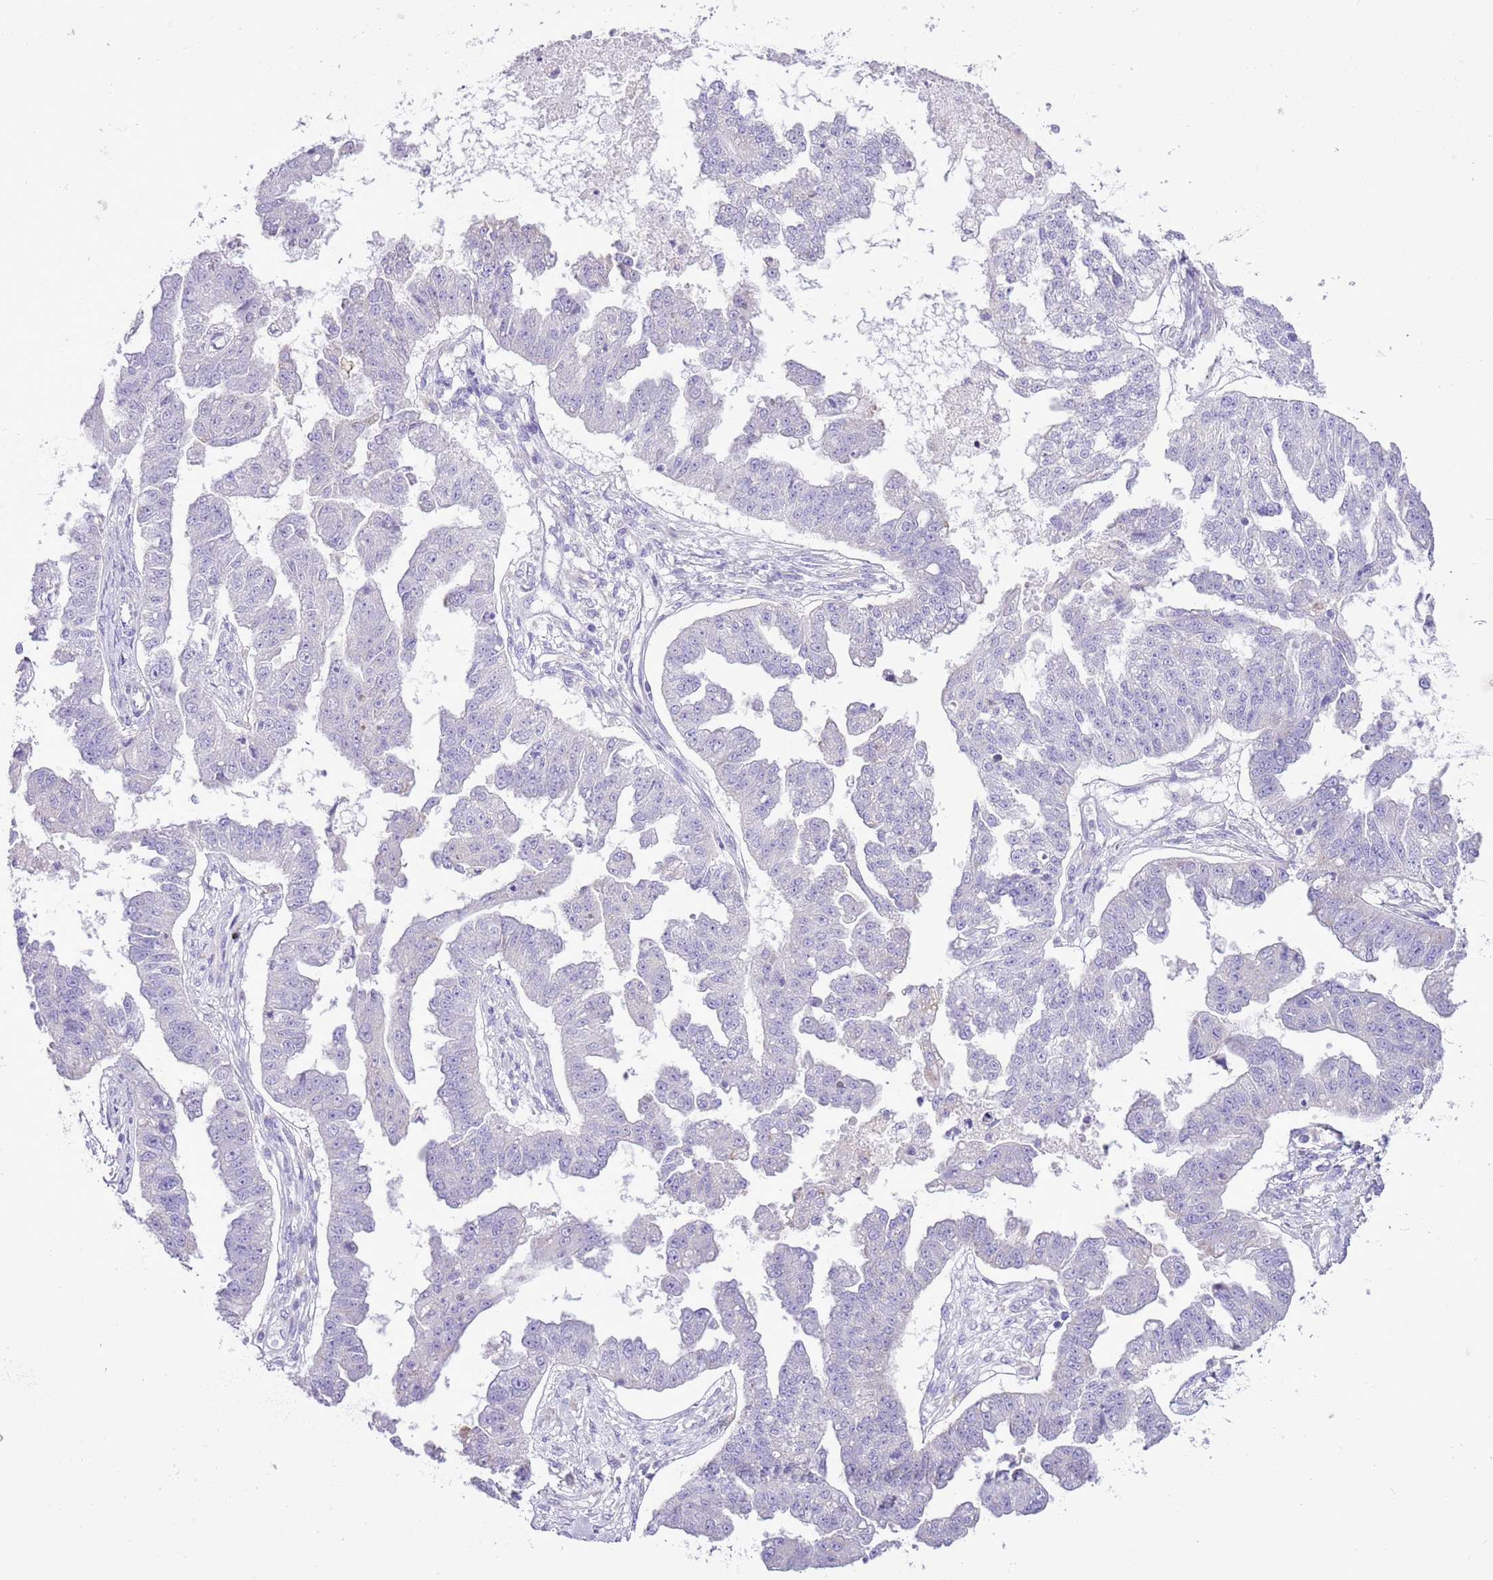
{"staining": {"intensity": "negative", "quantity": "none", "location": "none"}, "tissue": "ovarian cancer", "cell_type": "Tumor cells", "image_type": "cancer", "snomed": [{"axis": "morphology", "description": "Cystadenocarcinoma, serous, NOS"}, {"axis": "topography", "description": "Ovary"}], "caption": "Human serous cystadenocarcinoma (ovarian) stained for a protein using immunohistochemistry reveals no positivity in tumor cells.", "gene": "AAR2", "patient": {"sex": "female", "age": 58}}